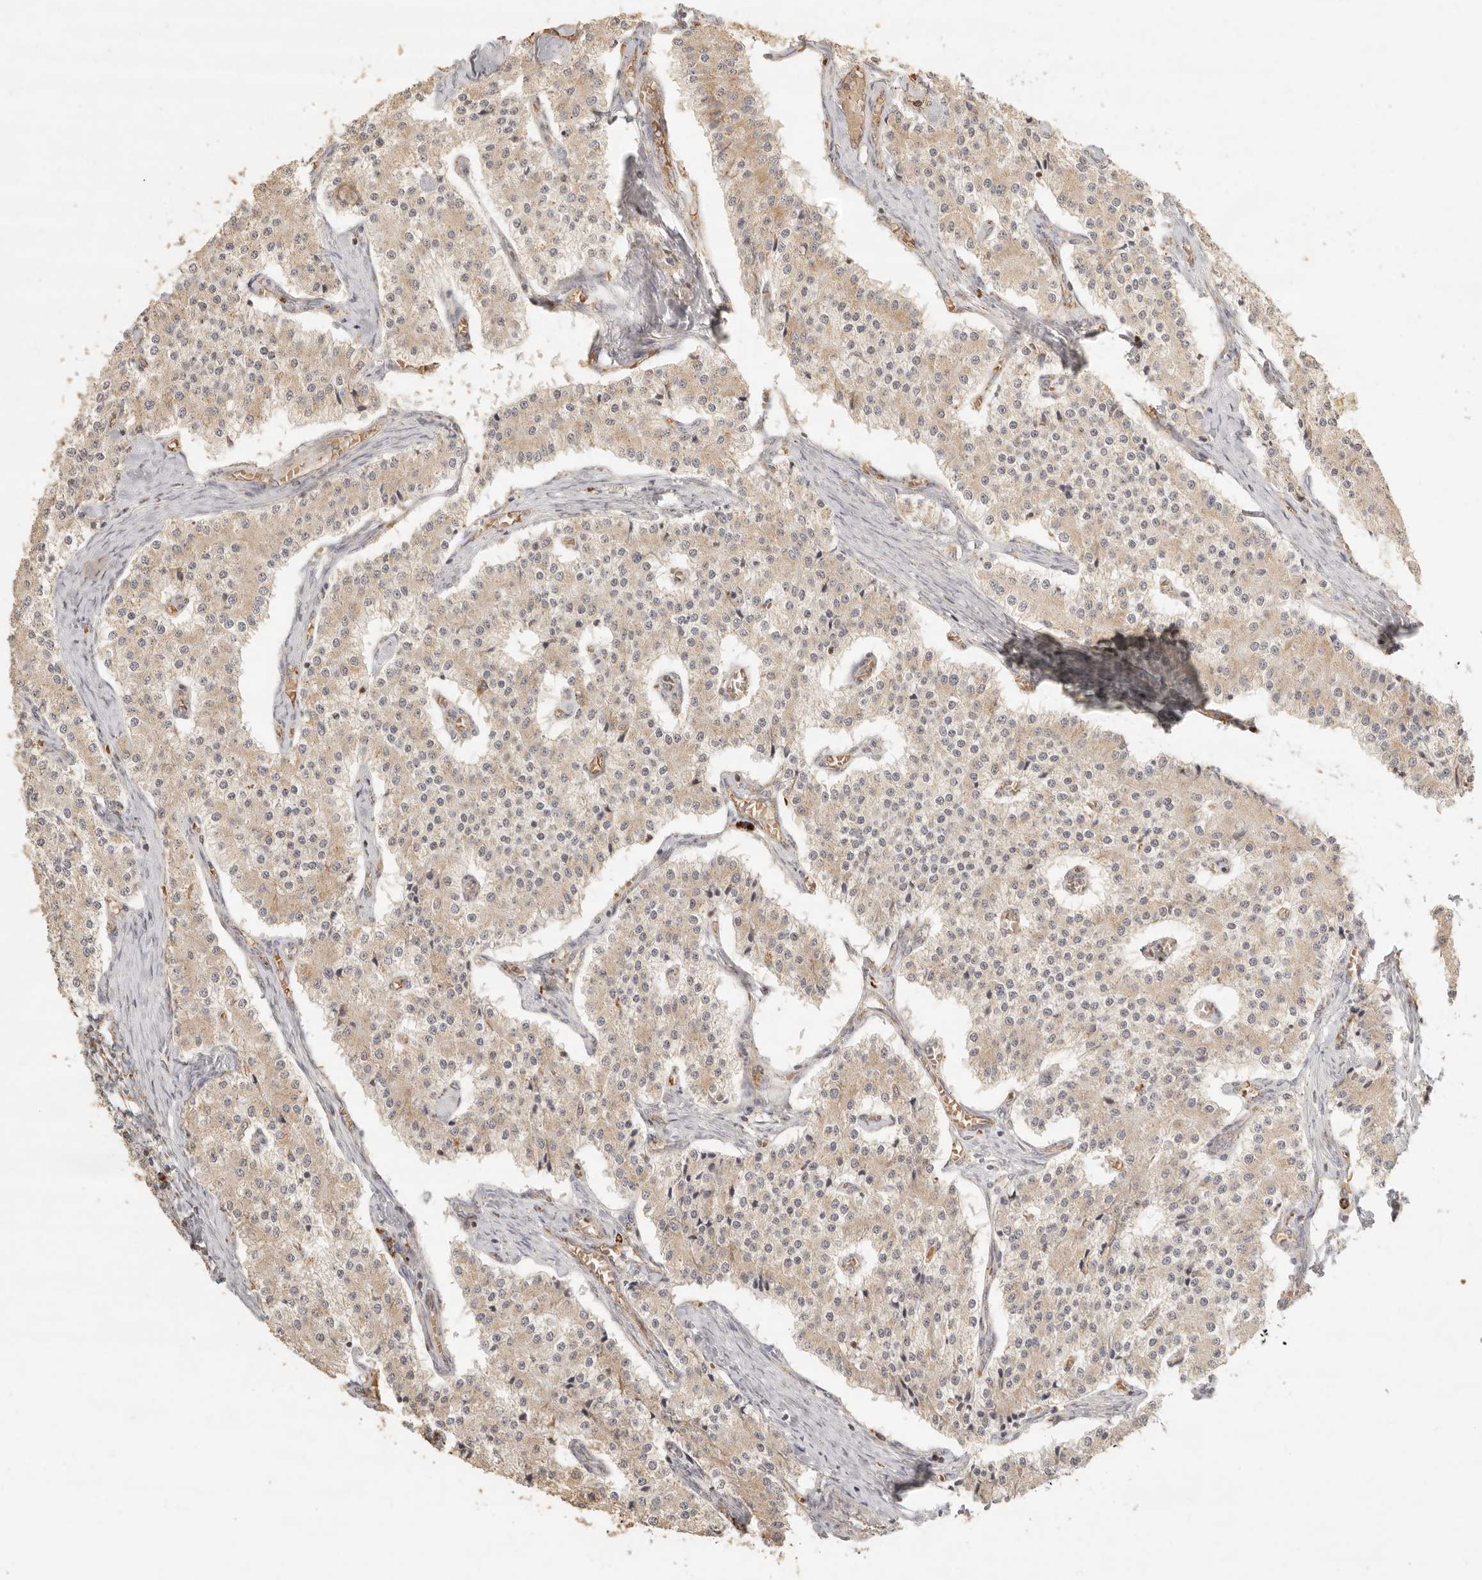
{"staining": {"intensity": "weak", "quantity": ">75%", "location": "cytoplasmic/membranous"}, "tissue": "carcinoid", "cell_type": "Tumor cells", "image_type": "cancer", "snomed": [{"axis": "morphology", "description": "Carcinoid, malignant, NOS"}, {"axis": "topography", "description": "Colon"}], "caption": "Human carcinoid stained with a protein marker exhibits weak staining in tumor cells.", "gene": "MRPL55", "patient": {"sex": "female", "age": 52}}